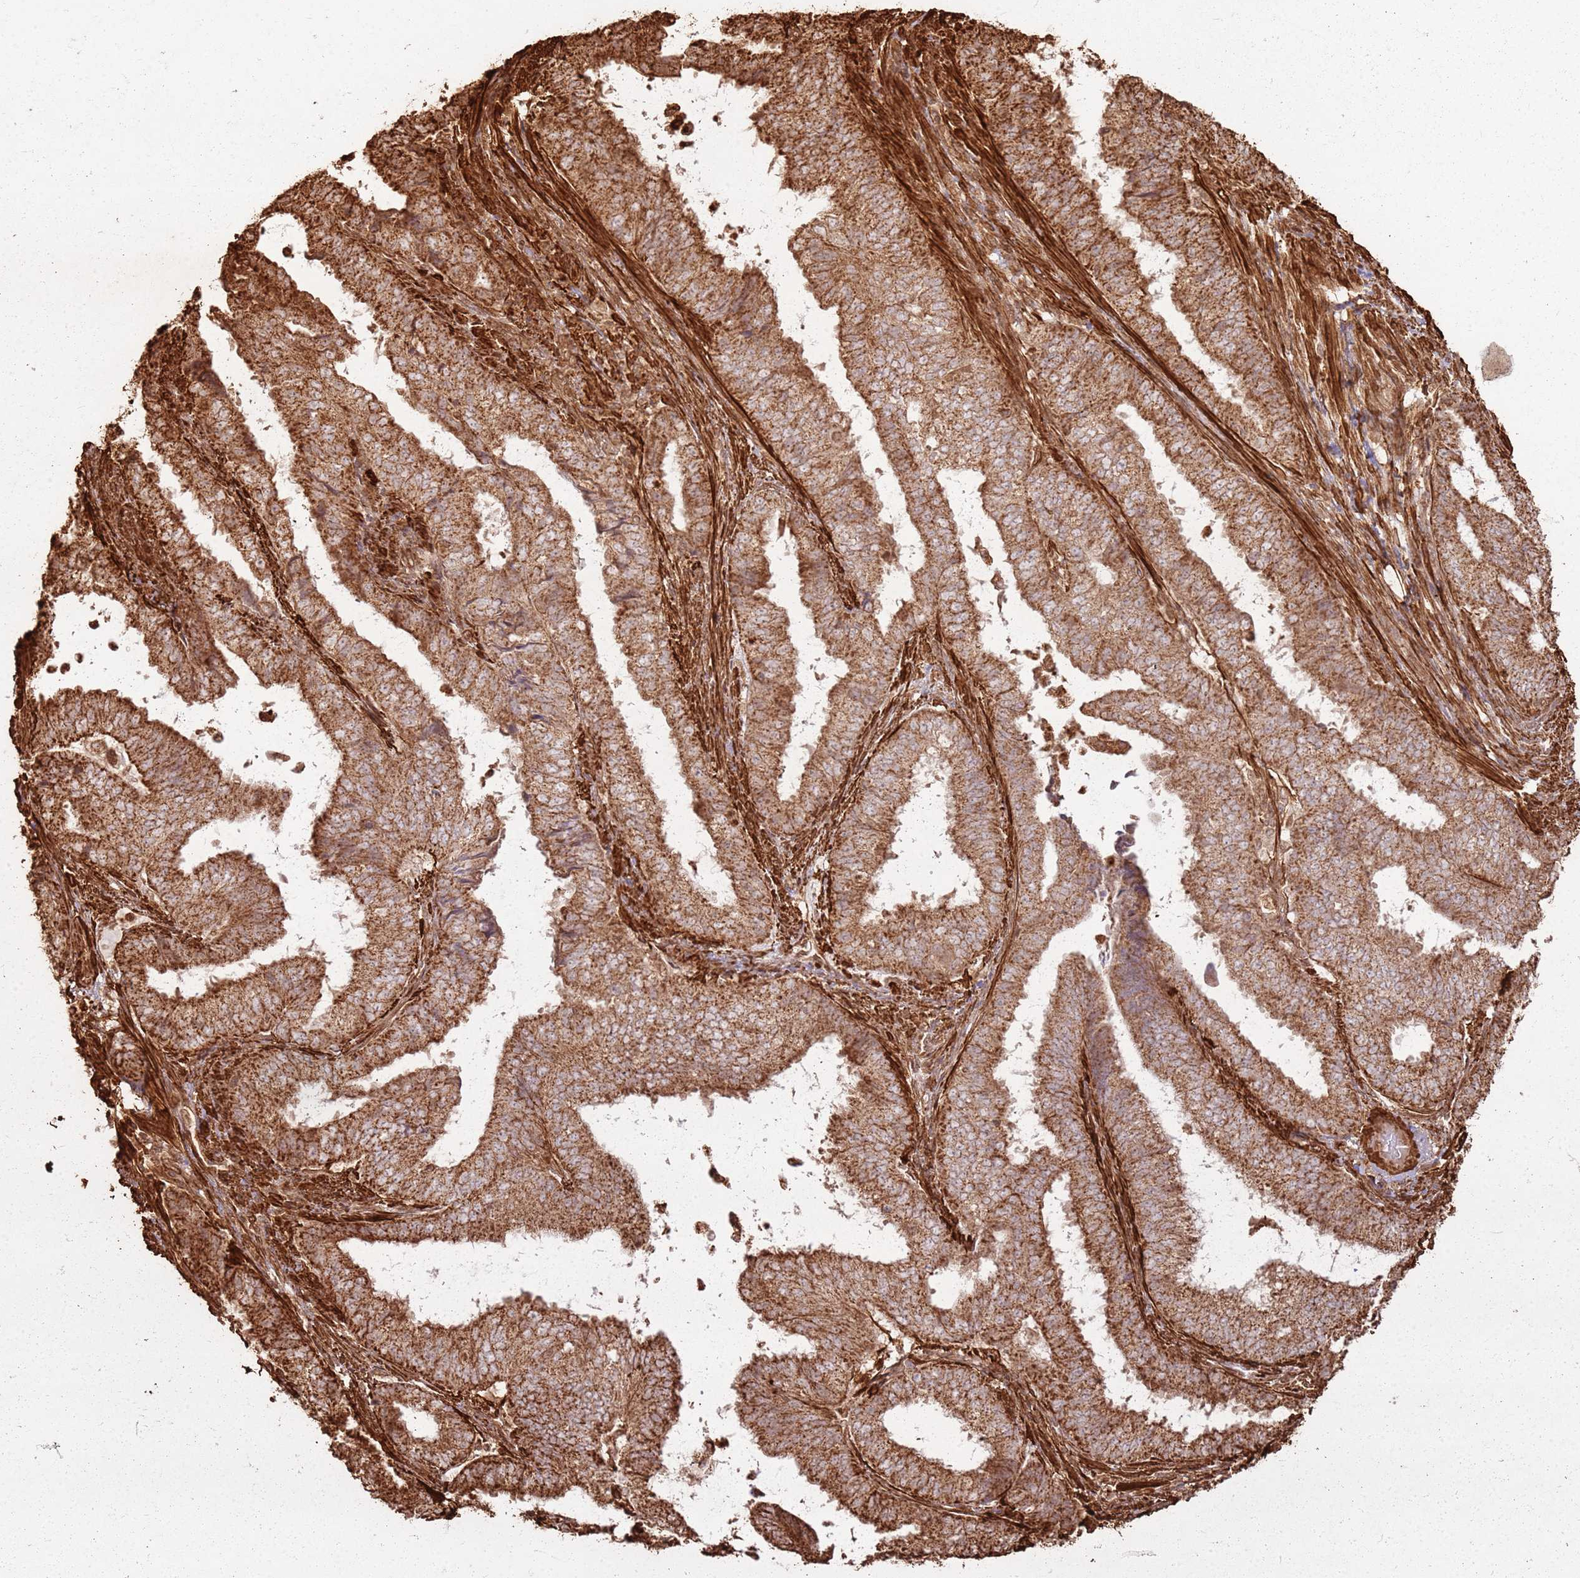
{"staining": {"intensity": "strong", "quantity": ">75%", "location": "cytoplasmic/membranous"}, "tissue": "endometrial cancer", "cell_type": "Tumor cells", "image_type": "cancer", "snomed": [{"axis": "morphology", "description": "Adenocarcinoma, NOS"}, {"axis": "topography", "description": "Endometrium"}], "caption": "The micrograph exhibits immunohistochemical staining of adenocarcinoma (endometrial). There is strong cytoplasmic/membranous positivity is appreciated in about >75% of tumor cells.", "gene": "DDX59", "patient": {"sex": "female", "age": 51}}